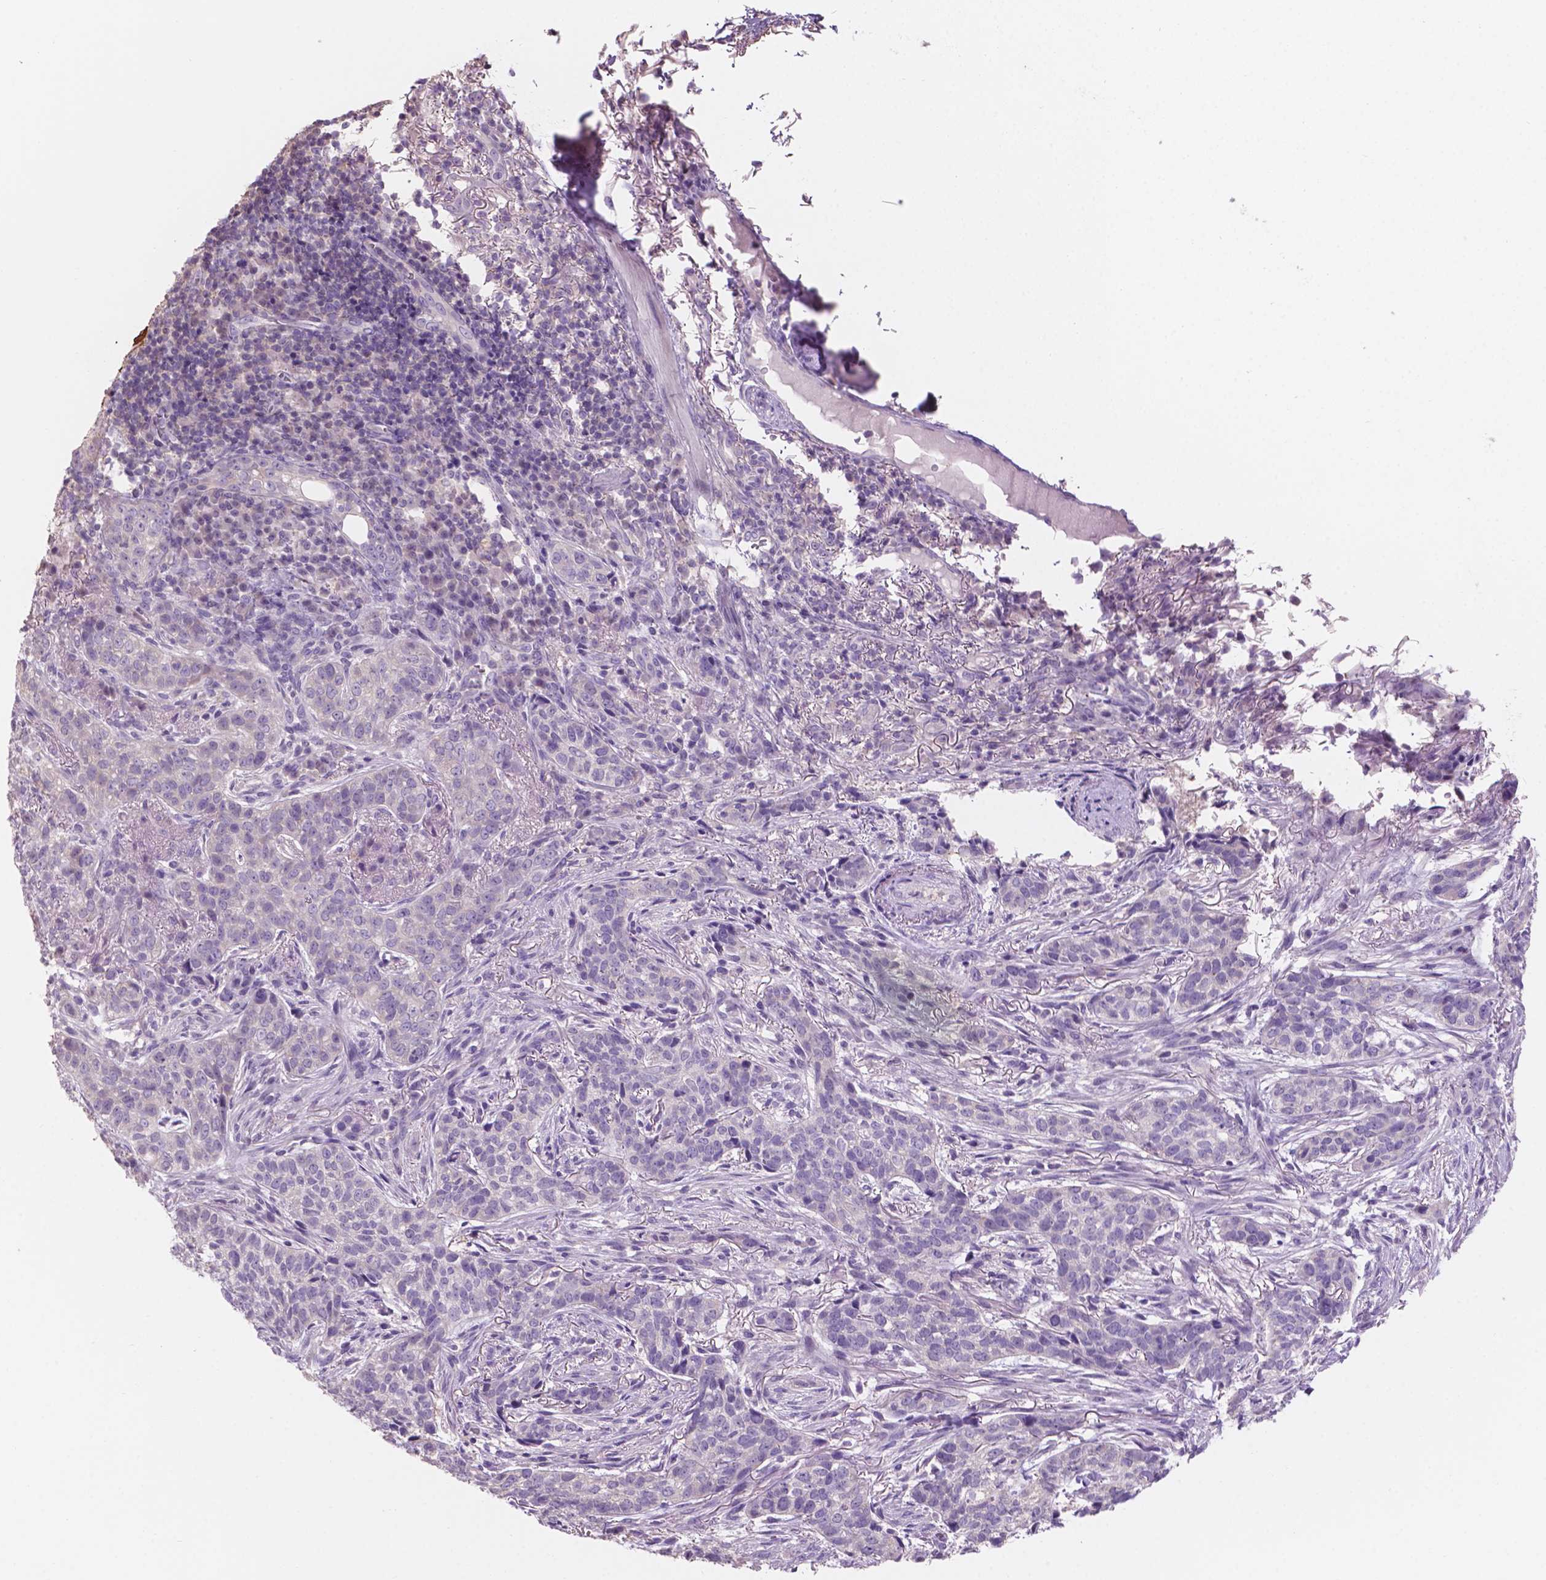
{"staining": {"intensity": "negative", "quantity": "none", "location": "none"}, "tissue": "skin cancer", "cell_type": "Tumor cells", "image_type": "cancer", "snomed": [{"axis": "morphology", "description": "Basal cell carcinoma"}, {"axis": "topography", "description": "Skin"}], "caption": "High magnification brightfield microscopy of basal cell carcinoma (skin) stained with DAB (brown) and counterstained with hematoxylin (blue): tumor cells show no significant staining.", "gene": "SBSN", "patient": {"sex": "female", "age": 69}}